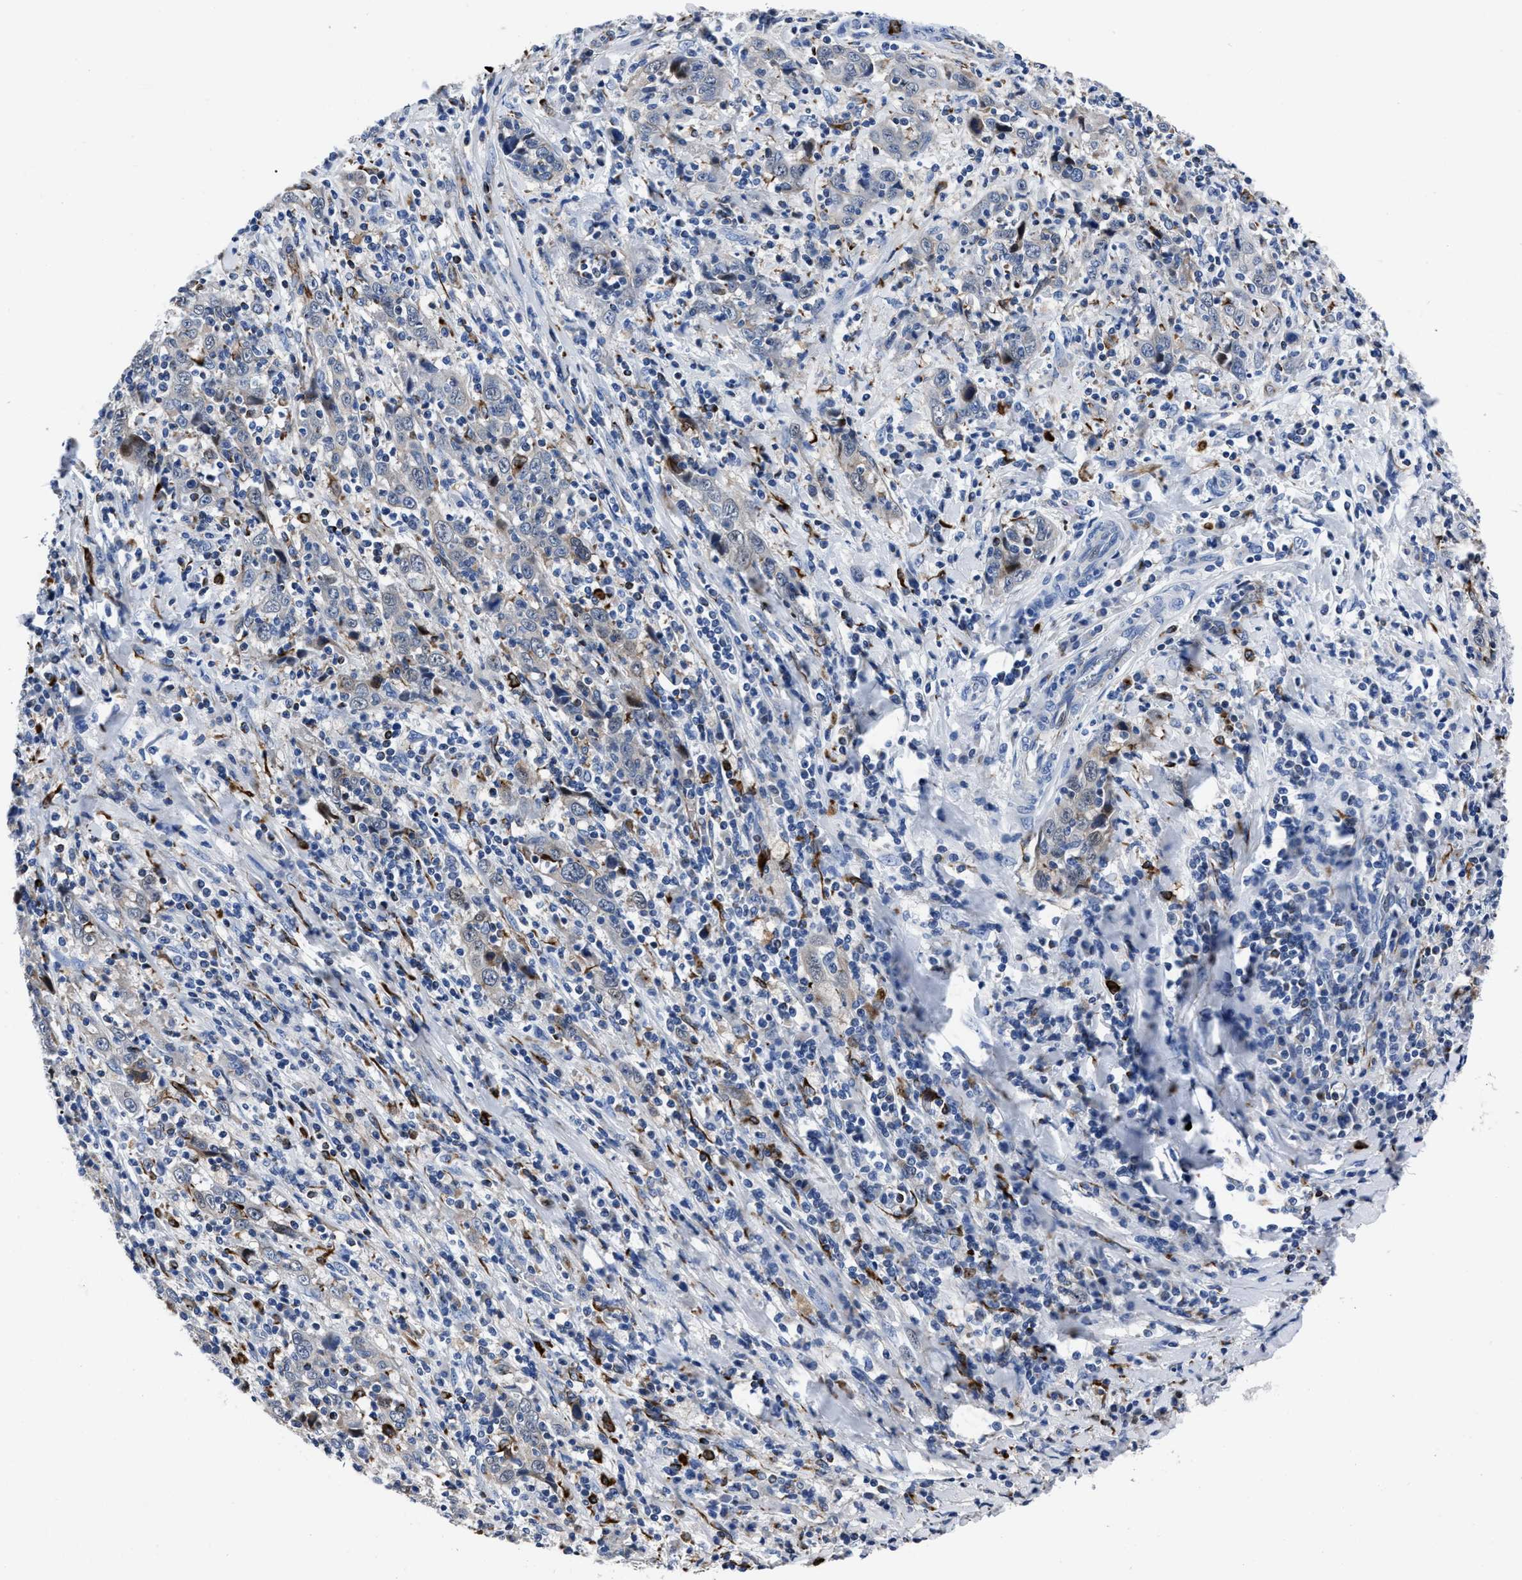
{"staining": {"intensity": "negative", "quantity": "none", "location": "none"}, "tissue": "cervical cancer", "cell_type": "Tumor cells", "image_type": "cancer", "snomed": [{"axis": "morphology", "description": "Squamous cell carcinoma, NOS"}, {"axis": "topography", "description": "Cervix"}], "caption": "Immunohistochemical staining of human squamous cell carcinoma (cervical) exhibits no significant staining in tumor cells.", "gene": "OR10G3", "patient": {"sex": "female", "age": 46}}